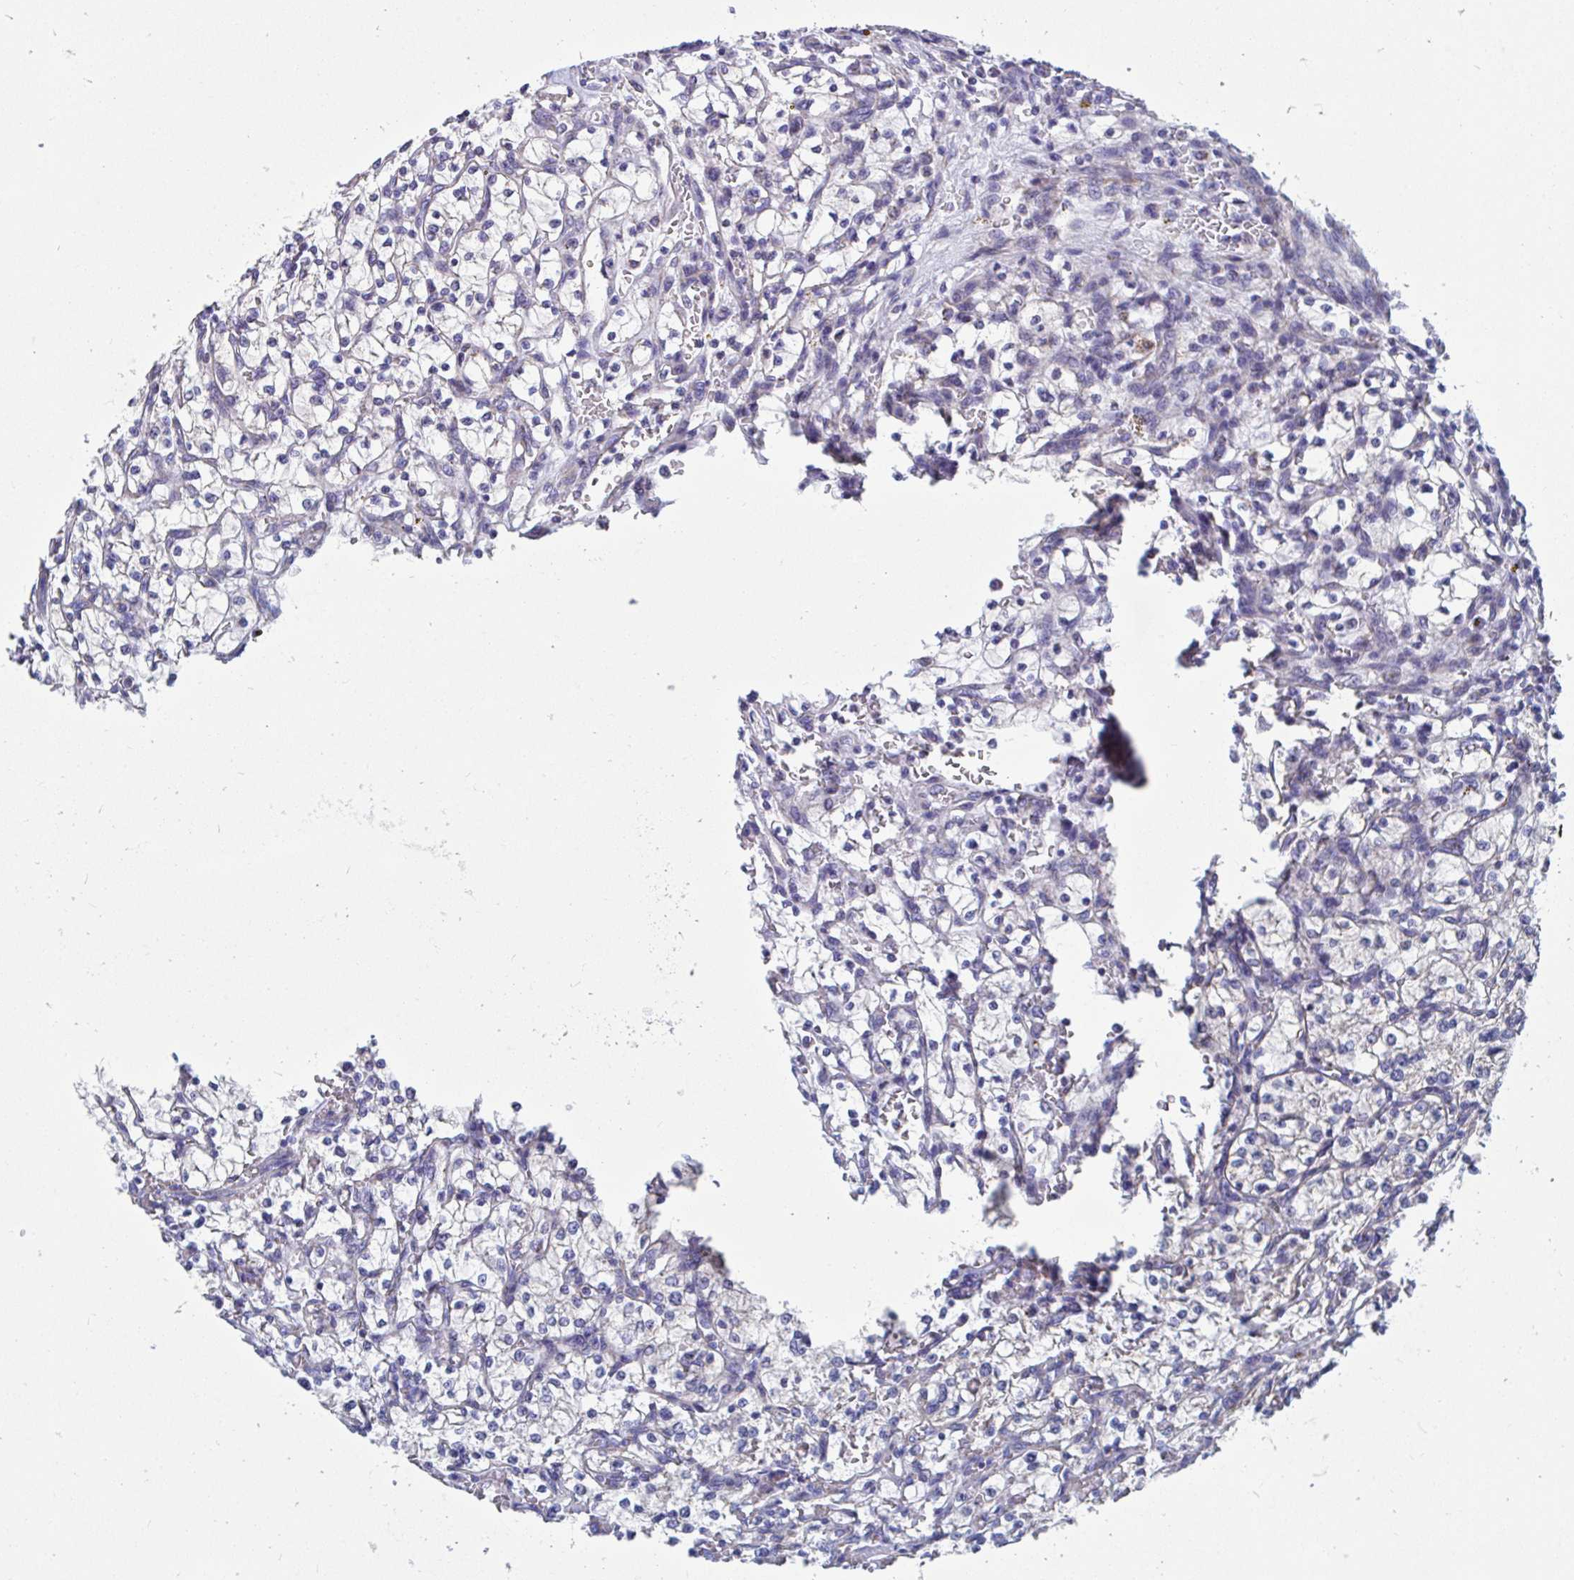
{"staining": {"intensity": "negative", "quantity": "none", "location": "none"}, "tissue": "renal cancer", "cell_type": "Tumor cells", "image_type": "cancer", "snomed": [{"axis": "morphology", "description": "Adenocarcinoma, NOS"}, {"axis": "topography", "description": "Kidney"}], "caption": "Renal adenocarcinoma was stained to show a protein in brown. There is no significant staining in tumor cells.", "gene": "OR13A1", "patient": {"sex": "female", "age": 64}}